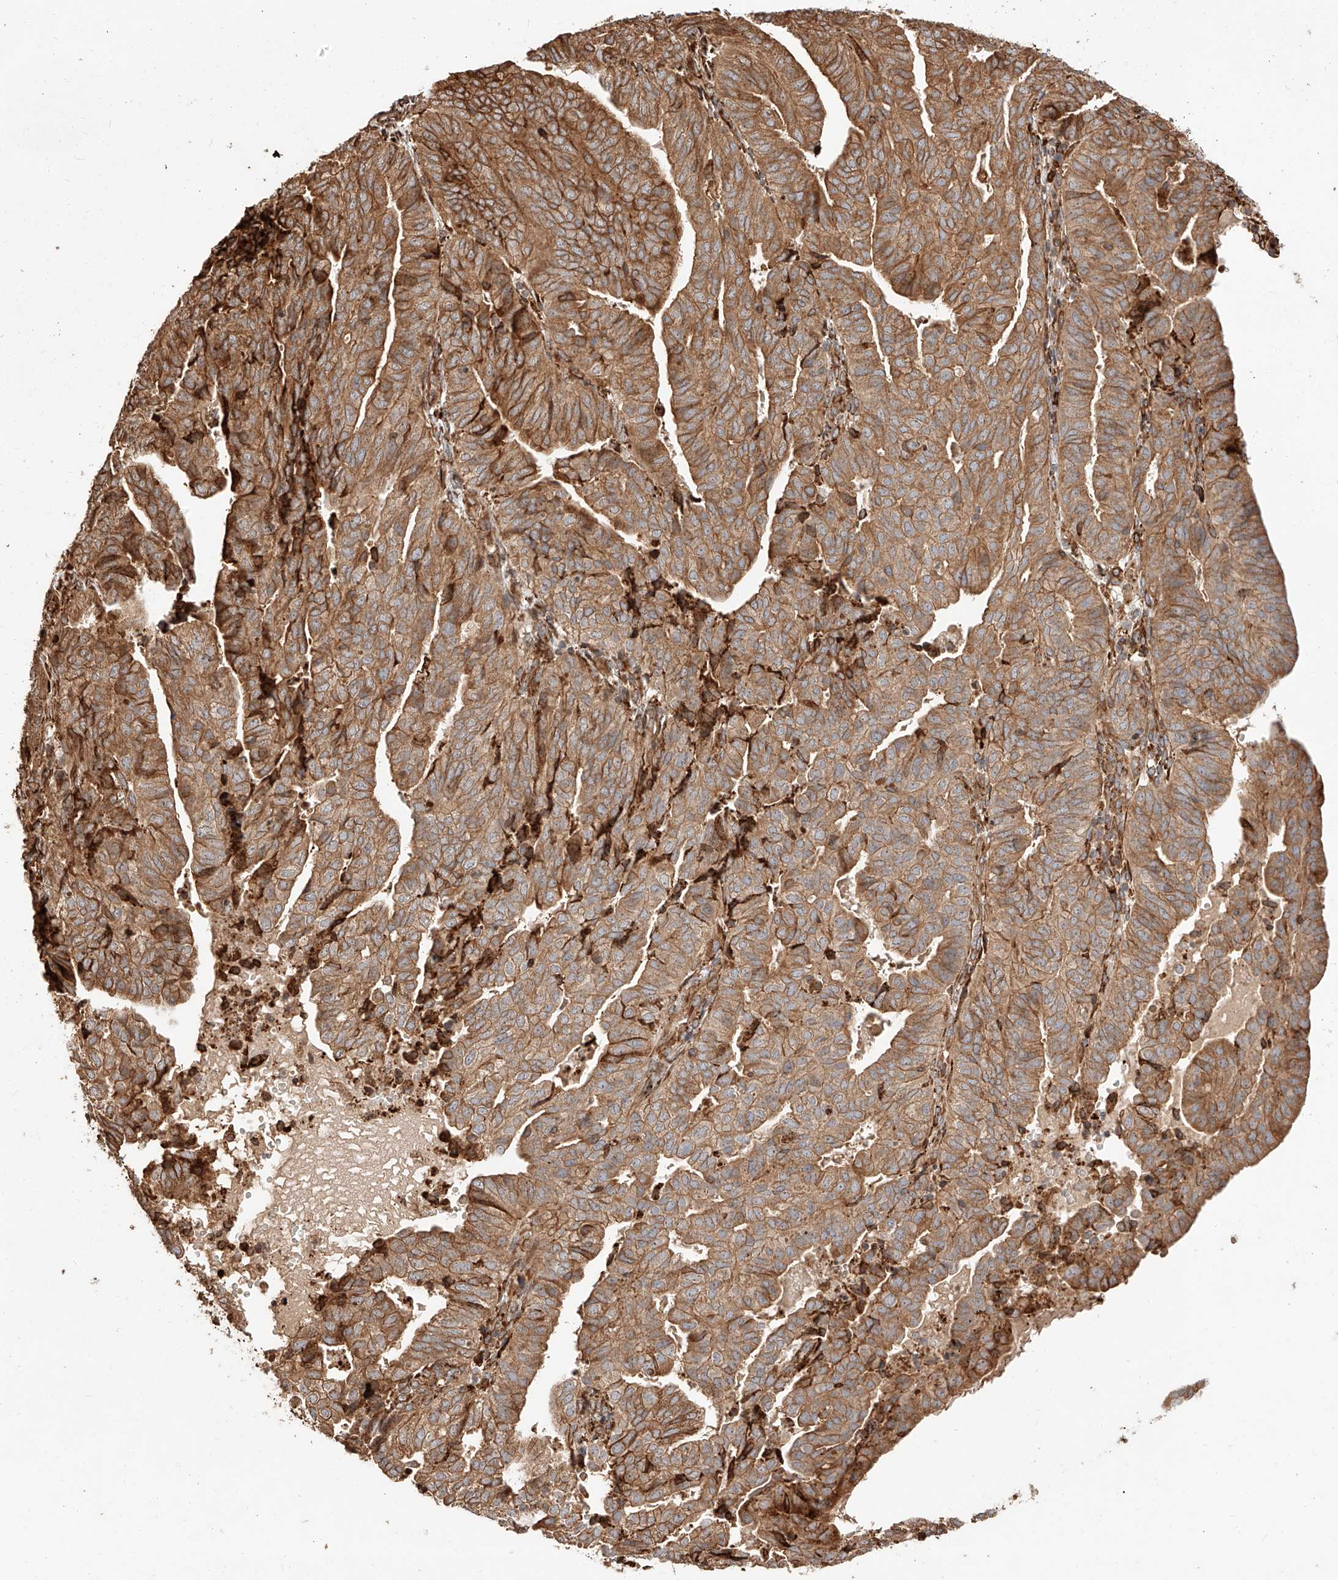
{"staining": {"intensity": "strong", "quantity": ">75%", "location": "cytoplasmic/membranous"}, "tissue": "endometrial cancer", "cell_type": "Tumor cells", "image_type": "cancer", "snomed": [{"axis": "morphology", "description": "Adenocarcinoma, NOS"}, {"axis": "topography", "description": "Uterus"}], "caption": "Human adenocarcinoma (endometrial) stained for a protein (brown) shows strong cytoplasmic/membranous positive expression in approximately >75% of tumor cells.", "gene": "ZNF84", "patient": {"sex": "female", "age": 77}}